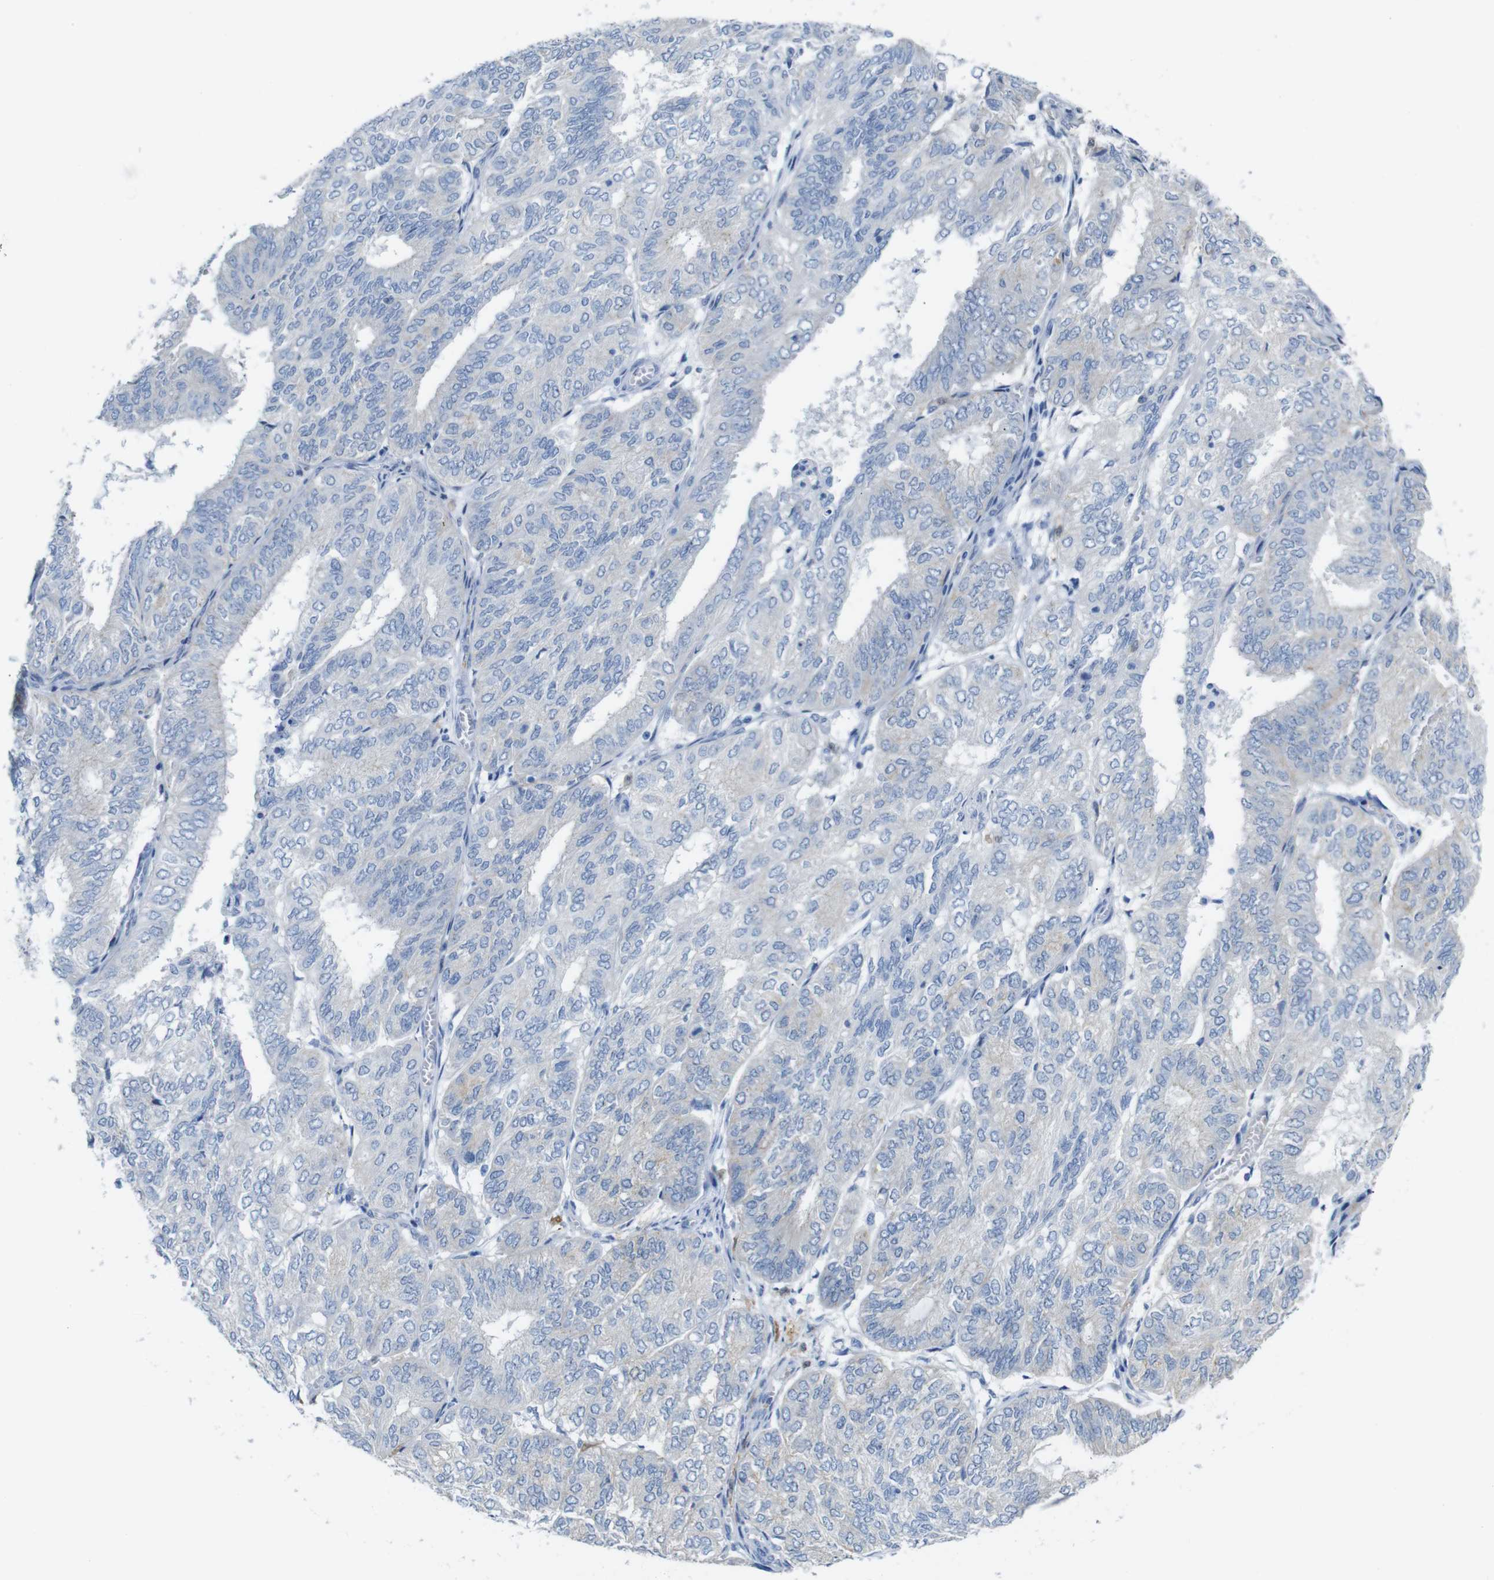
{"staining": {"intensity": "negative", "quantity": "none", "location": "none"}, "tissue": "endometrial cancer", "cell_type": "Tumor cells", "image_type": "cancer", "snomed": [{"axis": "morphology", "description": "Adenocarcinoma, NOS"}, {"axis": "topography", "description": "Uterus"}], "caption": "Immunohistochemical staining of human endometrial adenocarcinoma demonstrates no significant expression in tumor cells. The staining was performed using DAB (3,3'-diaminobenzidine) to visualize the protein expression in brown, while the nuclei were stained in blue with hematoxylin (Magnification: 20x).", "gene": "C1orf210", "patient": {"sex": "female", "age": 60}}